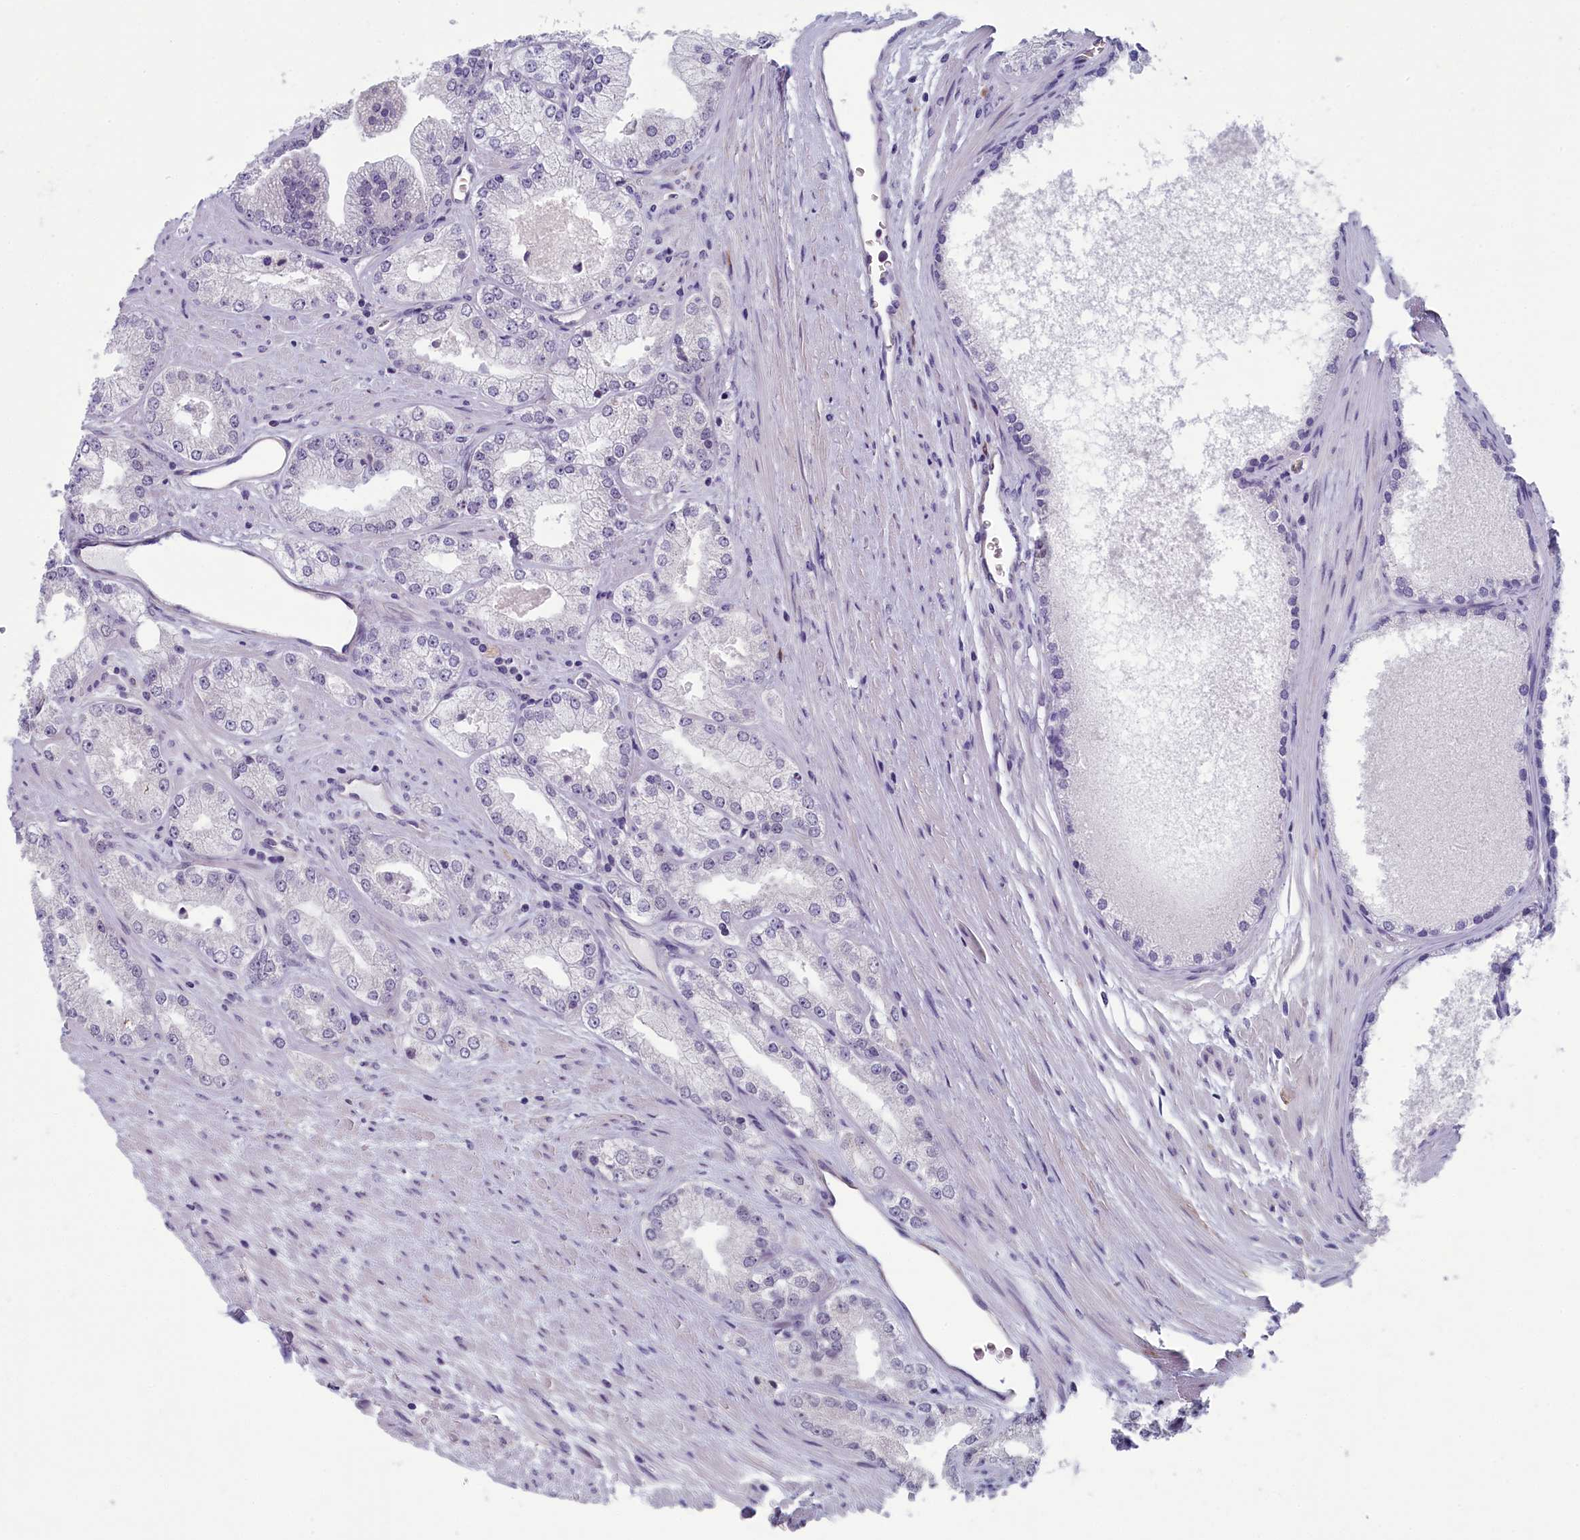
{"staining": {"intensity": "negative", "quantity": "none", "location": "none"}, "tissue": "prostate cancer", "cell_type": "Tumor cells", "image_type": "cancer", "snomed": [{"axis": "morphology", "description": "Adenocarcinoma, Low grade"}, {"axis": "topography", "description": "Prostate"}], "caption": "Tumor cells show no significant staining in prostate cancer.", "gene": "CNEP1R1", "patient": {"sex": "male", "age": 69}}